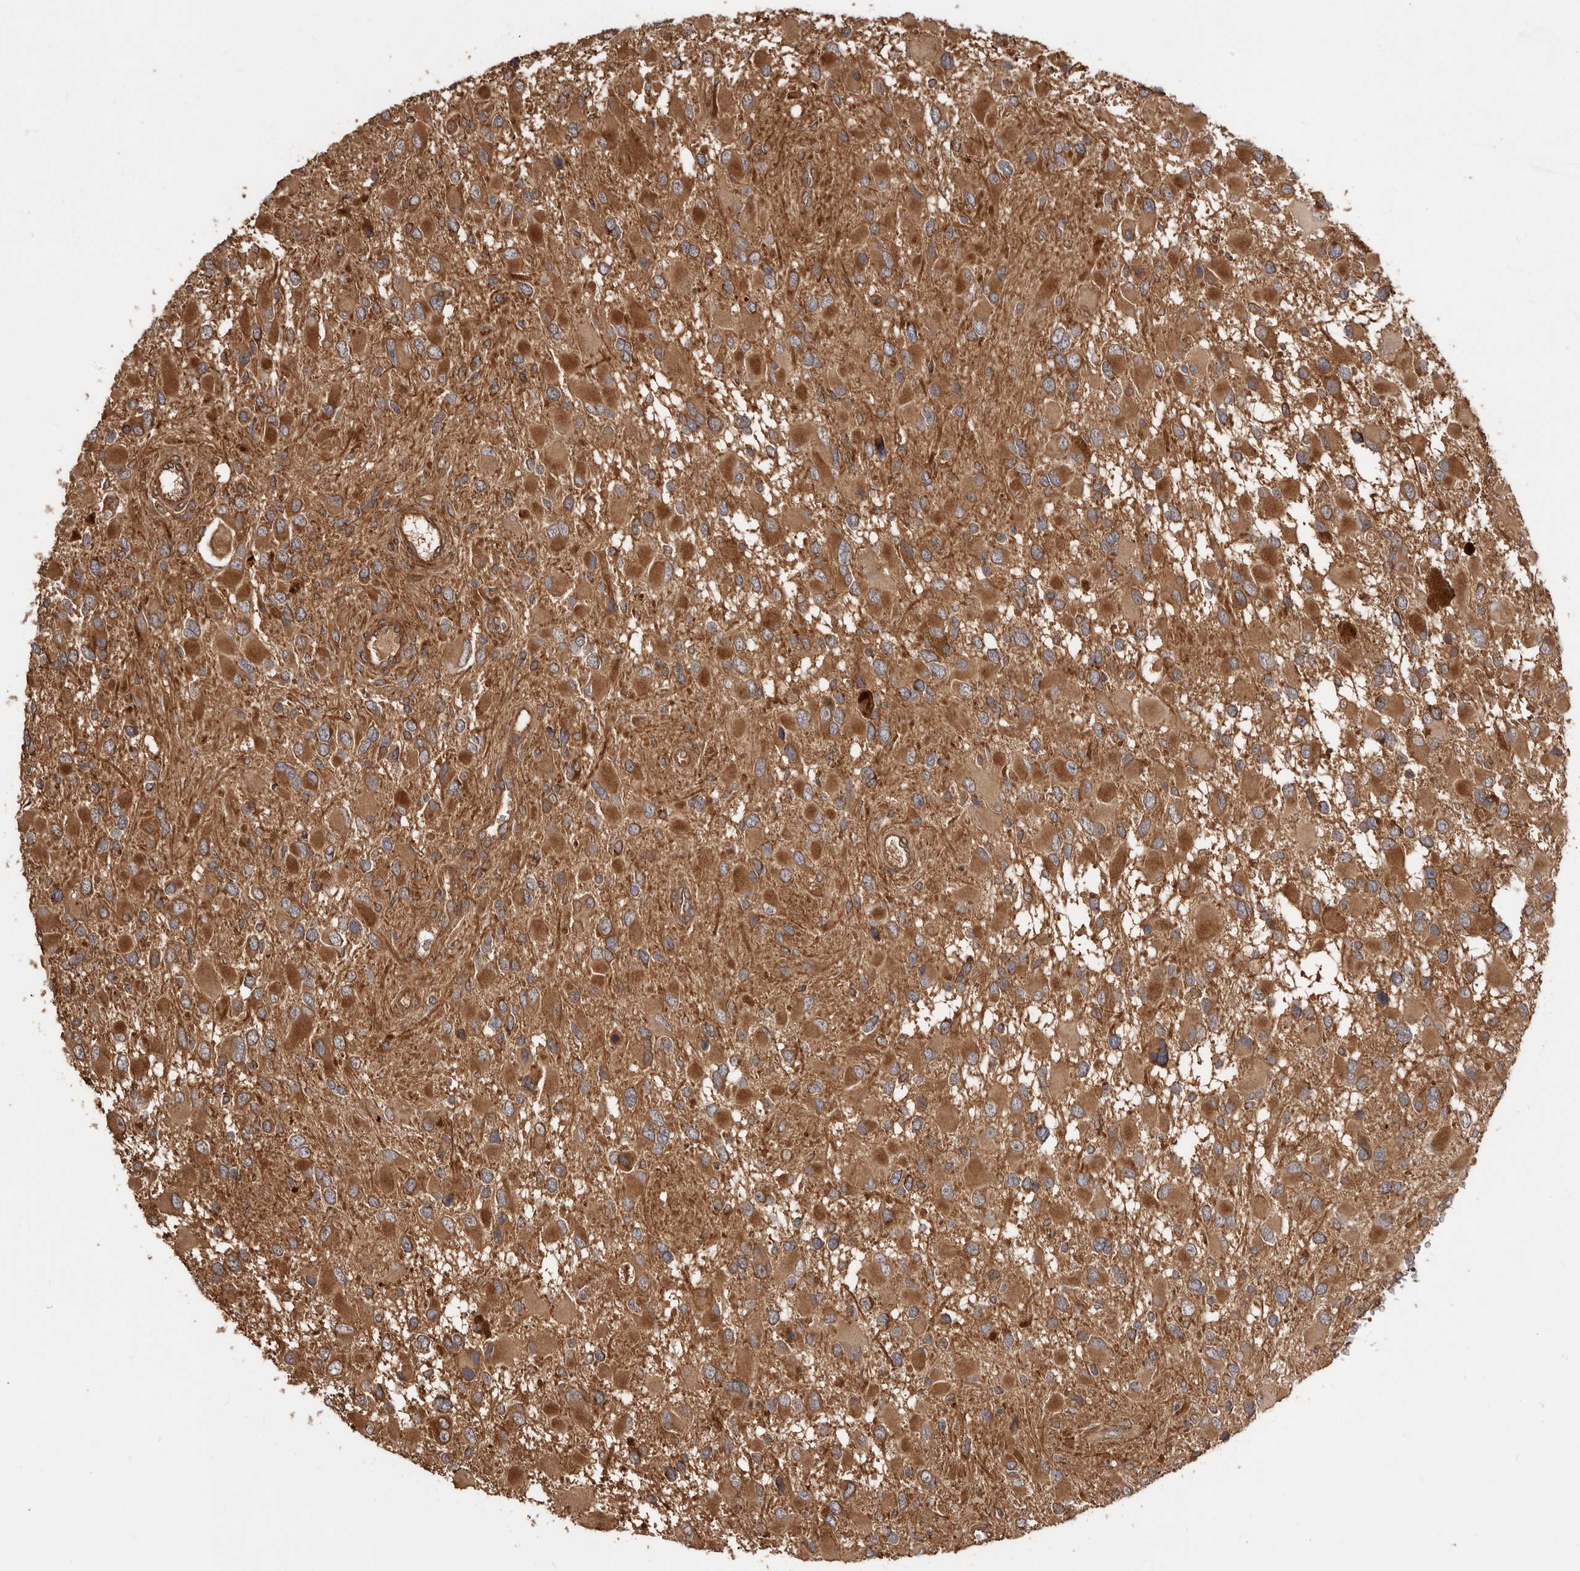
{"staining": {"intensity": "moderate", "quantity": ">75%", "location": "cytoplasmic/membranous"}, "tissue": "glioma", "cell_type": "Tumor cells", "image_type": "cancer", "snomed": [{"axis": "morphology", "description": "Glioma, malignant, High grade"}, {"axis": "topography", "description": "Brain"}], "caption": "Malignant high-grade glioma stained with DAB (3,3'-diaminobenzidine) immunohistochemistry displays medium levels of moderate cytoplasmic/membranous staining in approximately >75% of tumor cells.", "gene": "STK36", "patient": {"sex": "male", "age": 53}}